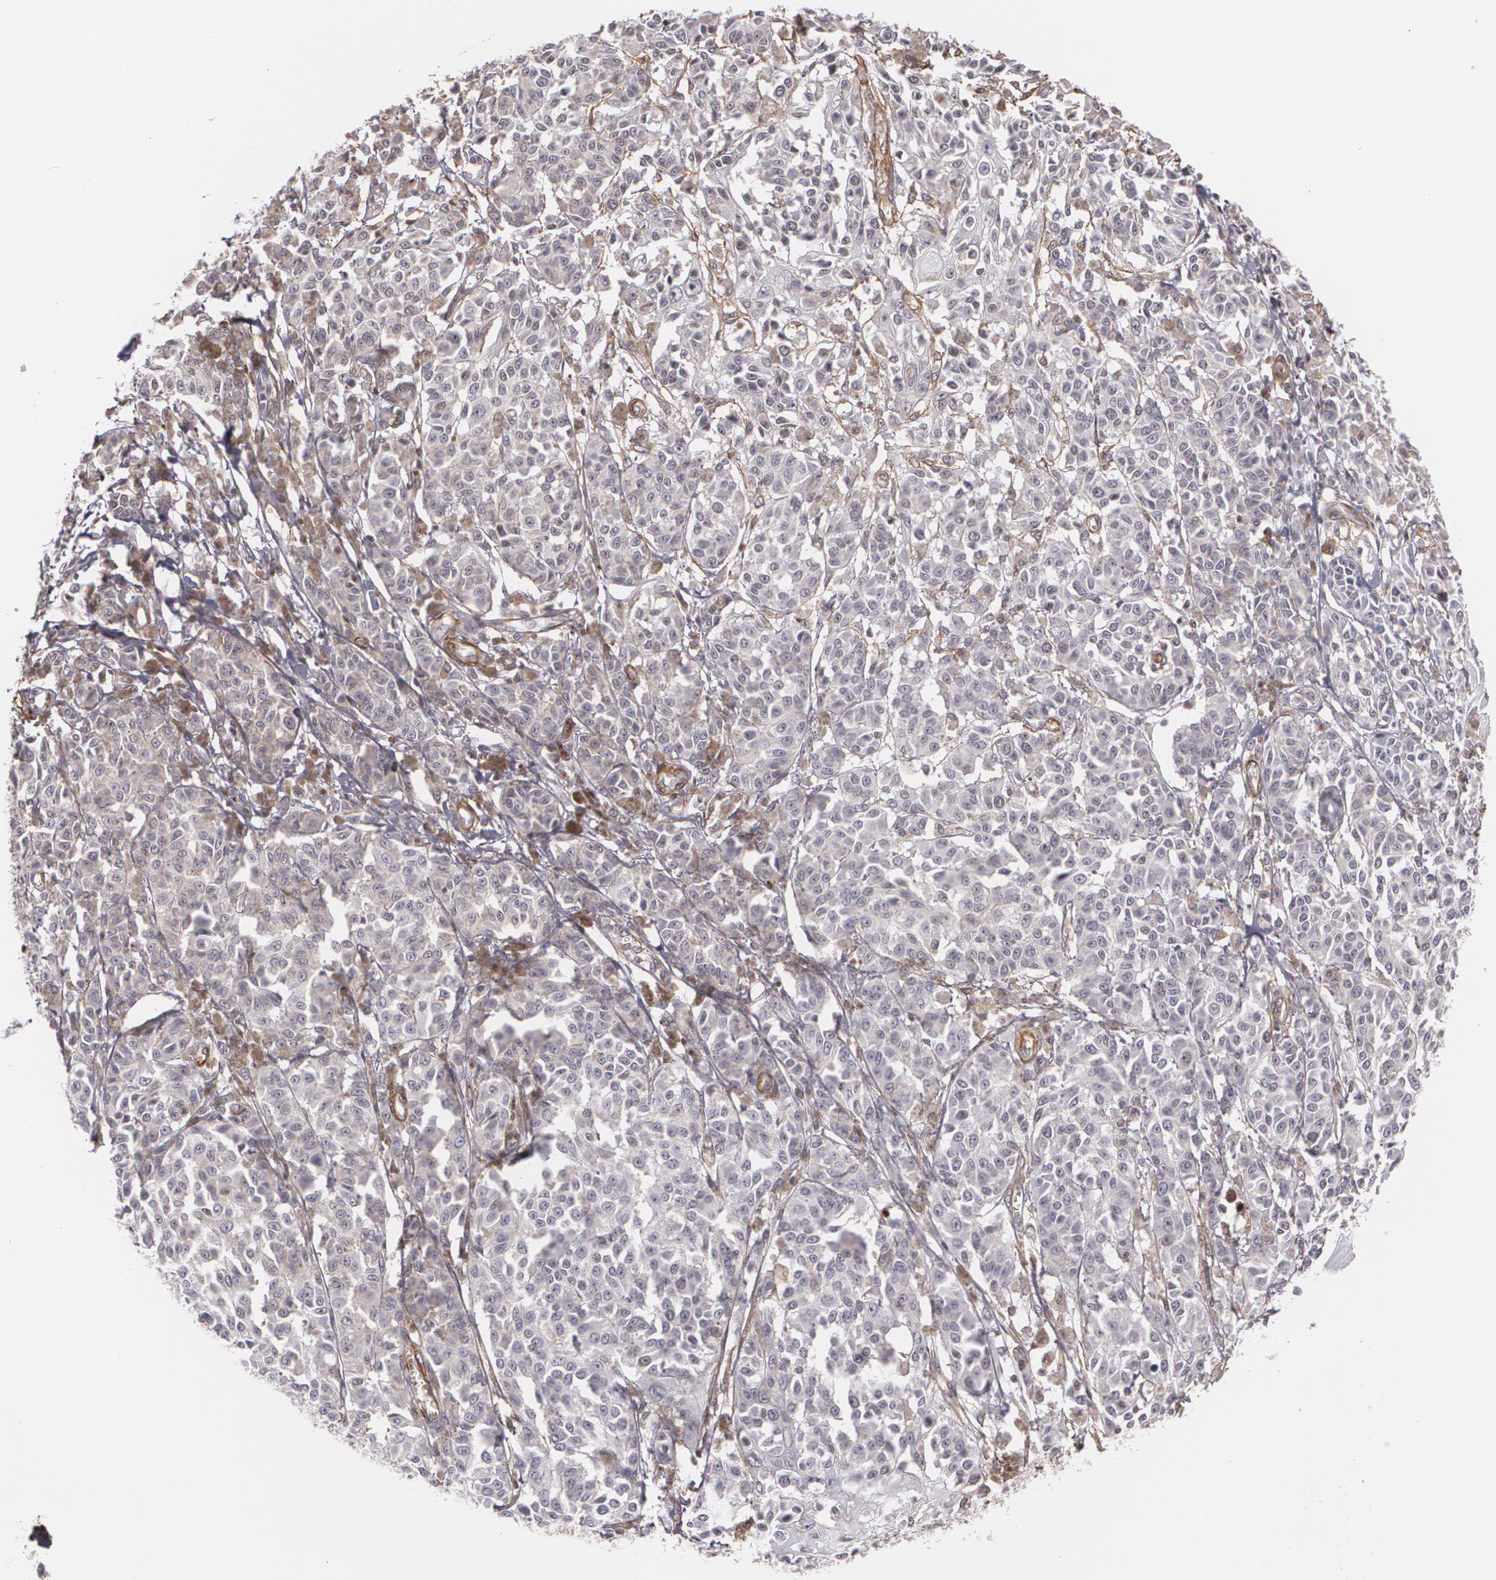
{"staining": {"intensity": "weak", "quantity": "25%-75%", "location": "cytoplasmic/membranous"}, "tissue": "melanoma", "cell_type": "Tumor cells", "image_type": "cancer", "snomed": [{"axis": "morphology", "description": "Malignant melanoma, NOS"}, {"axis": "topography", "description": "Skin"}], "caption": "IHC photomicrograph of melanoma stained for a protein (brown), which shows low levels of weak cytoplasmic/membranous expression in approximately 25%-75% of tumor cells.", "gene": "VAMP1", "patient": {"sex": "male", "age": 76}}